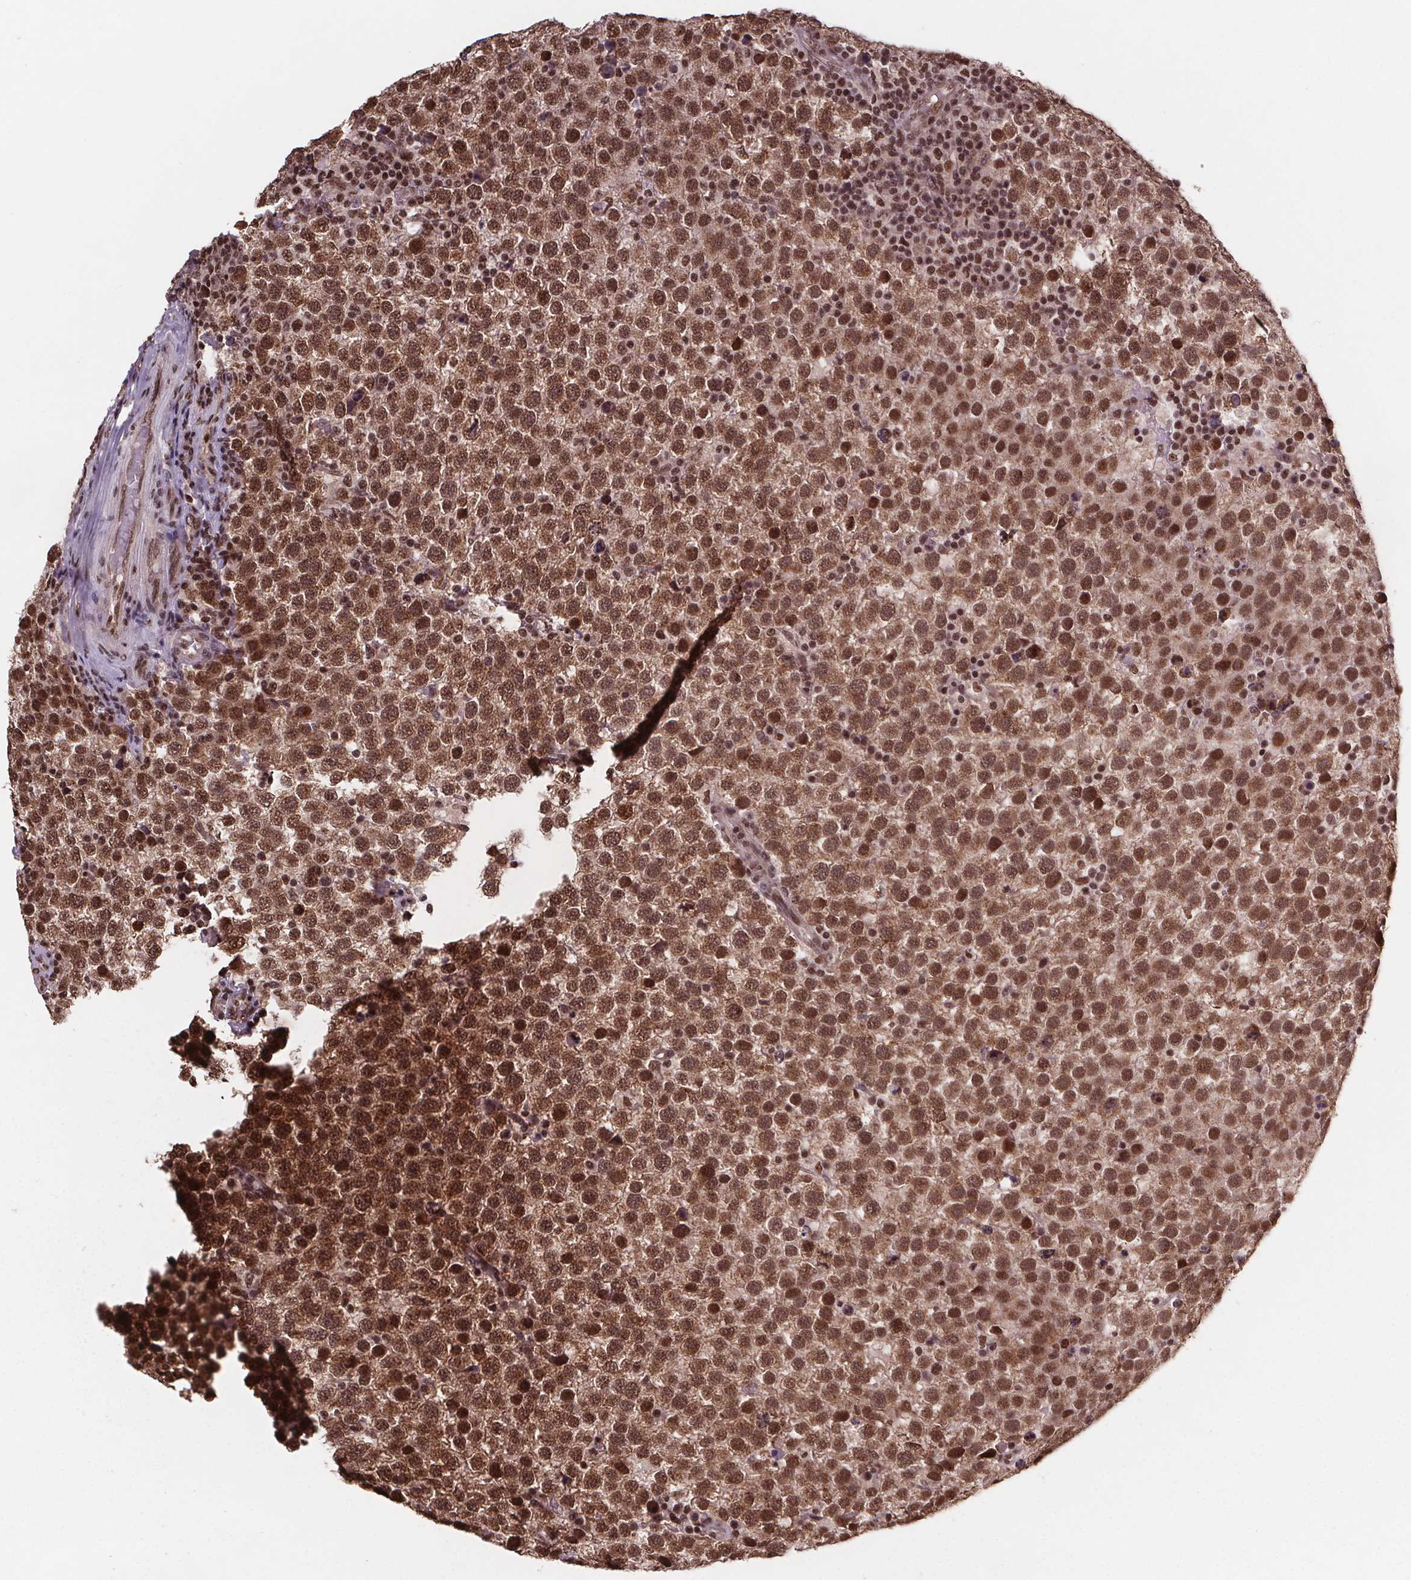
{"staining": {"intensity": "moderate", "quantity": ">75%", "location": "nuclear"}, "tissue": "testis cancer", "cell_type": "Tumor cells", "image_type": "cancer", "snomed": [{"axis": "morphology", "description": "Seminoma, NOS"}, {"axis": "topography", "description": "Testis"}], "caption": "Tumor cells reveal moderate nuclear staining in approximately >75% of cells in testis seminoma.", "gene": "JARID2", "patient": {"sex": "male", "age": 34}}